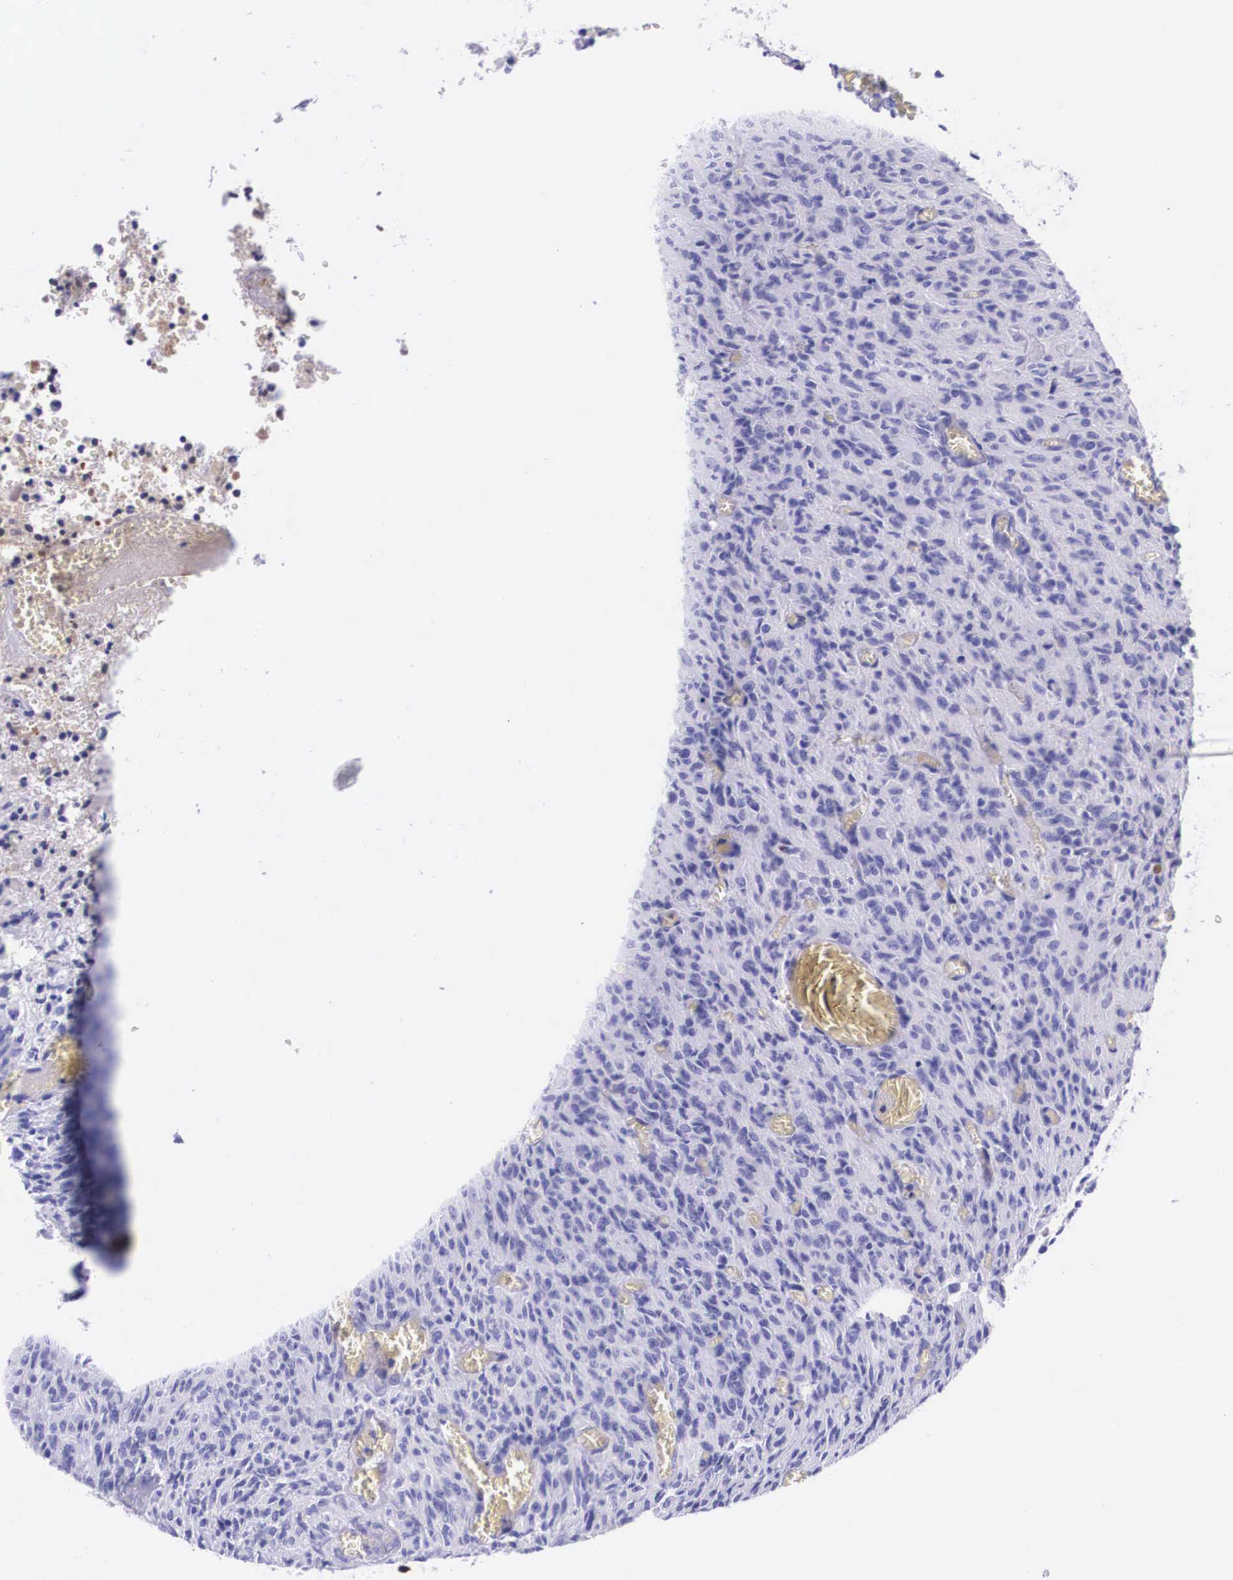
{"staining": {"intensity": "negative", "quantity": "none", "location": "none"}, "tissue": "glioma", "cell_type": "Tumor cells", "image_type": "cancer", "snomed": [{"axis": "morphology", "description": "Glioma, malignant, High grade"}, {"axis": "topography", "description": "Brain"}], "caption": "Micrograph shows no protein positivity in tumor cells of malignant high-grade glioma tissue.", "gene": "PLG", "patient": {"sex": "male", "age": 56}}